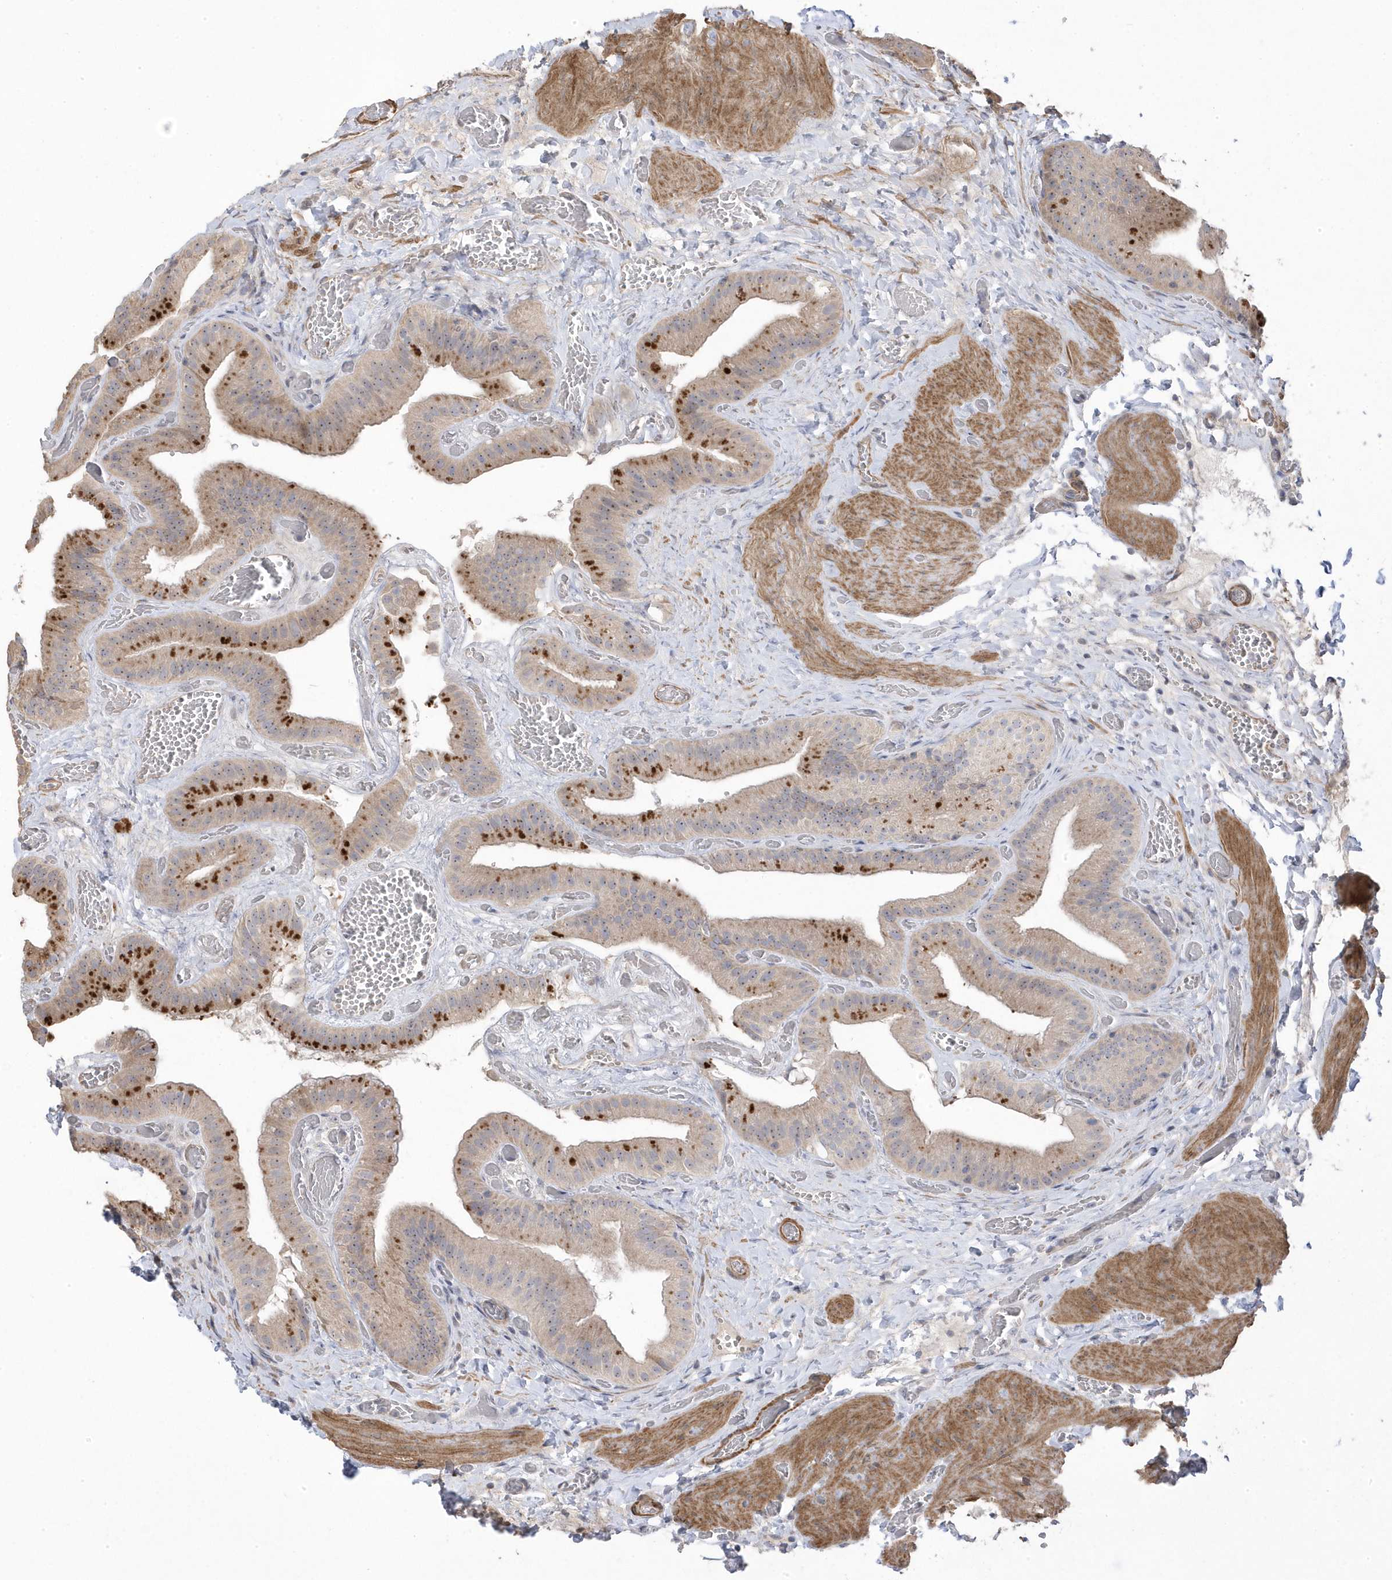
{"staining": {"intensity": "strong", "quantity": "25%-75%", "location": "cytoplasmic/membranous"}, "tissue": "gallbladder", "cell_type": "Glandular cells", "image_type": "normal", "snomed": [{"axis": "morphology", "description": "Normal tissue, NOS"}, {"axis": "topography", "description": "Gallbladder"}], "caption": "A brown stain highlights strong cytoplasmic/membranous staining of a protein in glandular cells of normal human gallbladder. (DAB IHC, brown staining for protein, blue staining for nuclei).", "gene": "GTPBP6", "patient": {"sex": "female", "age": 64}}